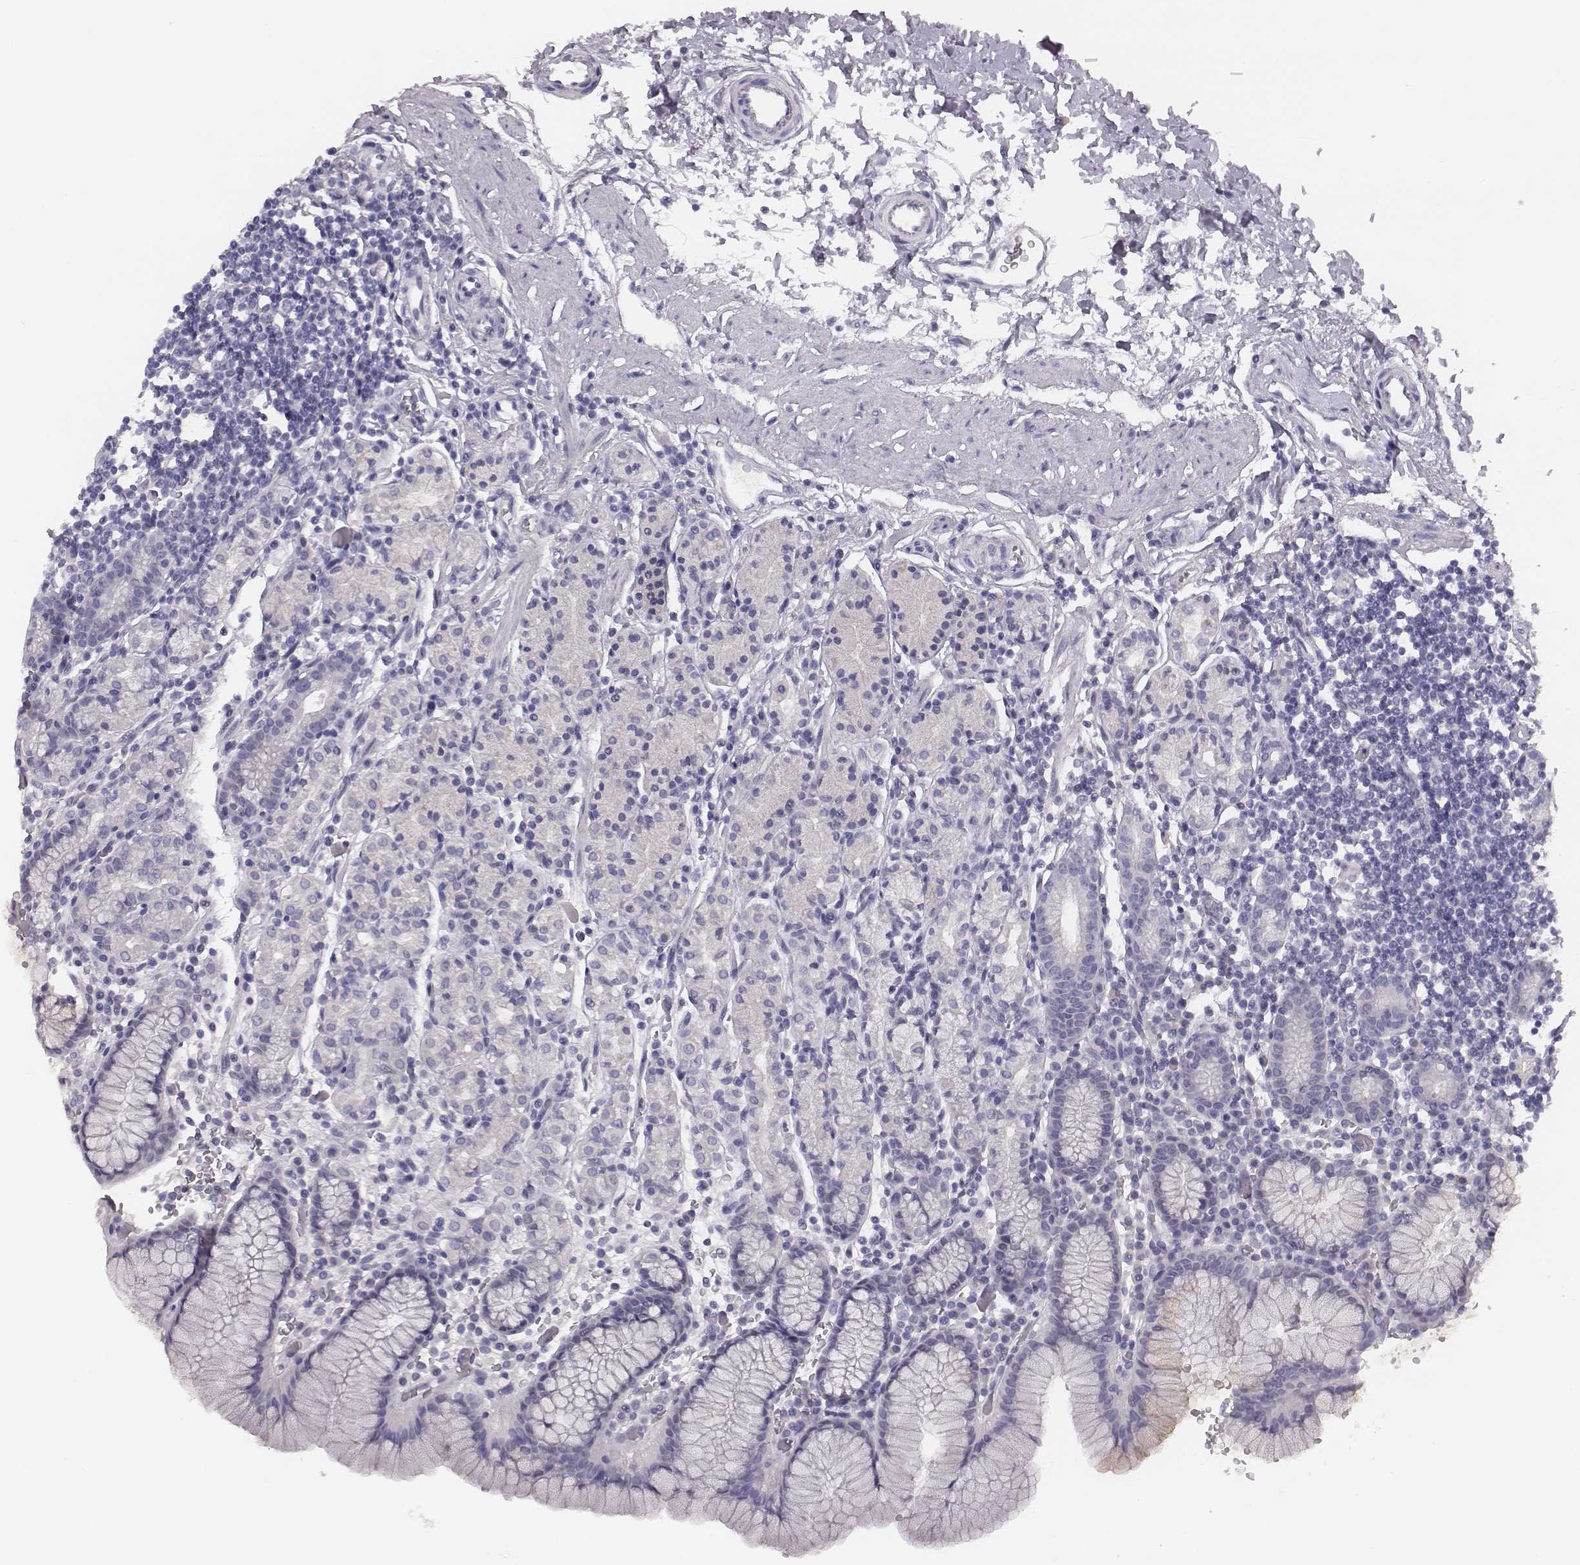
{"staining": {"intensity": "negative", "quantity": "none", "location": "none"}, "tissue": "stomach", "cell_type": "Glandular cells", "image_type": "normal", "snomed": [{"axis": "morphology", "description": "Normal tissue, NOS"}, {"axis": "topography", "description": "Stomach, upper"}, {"axis": "topography", "description": "Stomach"}], "caption": "This is an IHC image of unremarkable human stomach. There is no expression in glandular cells.", "gene": "CSHL1", "patient": {"sex": "male", "age": 62}}